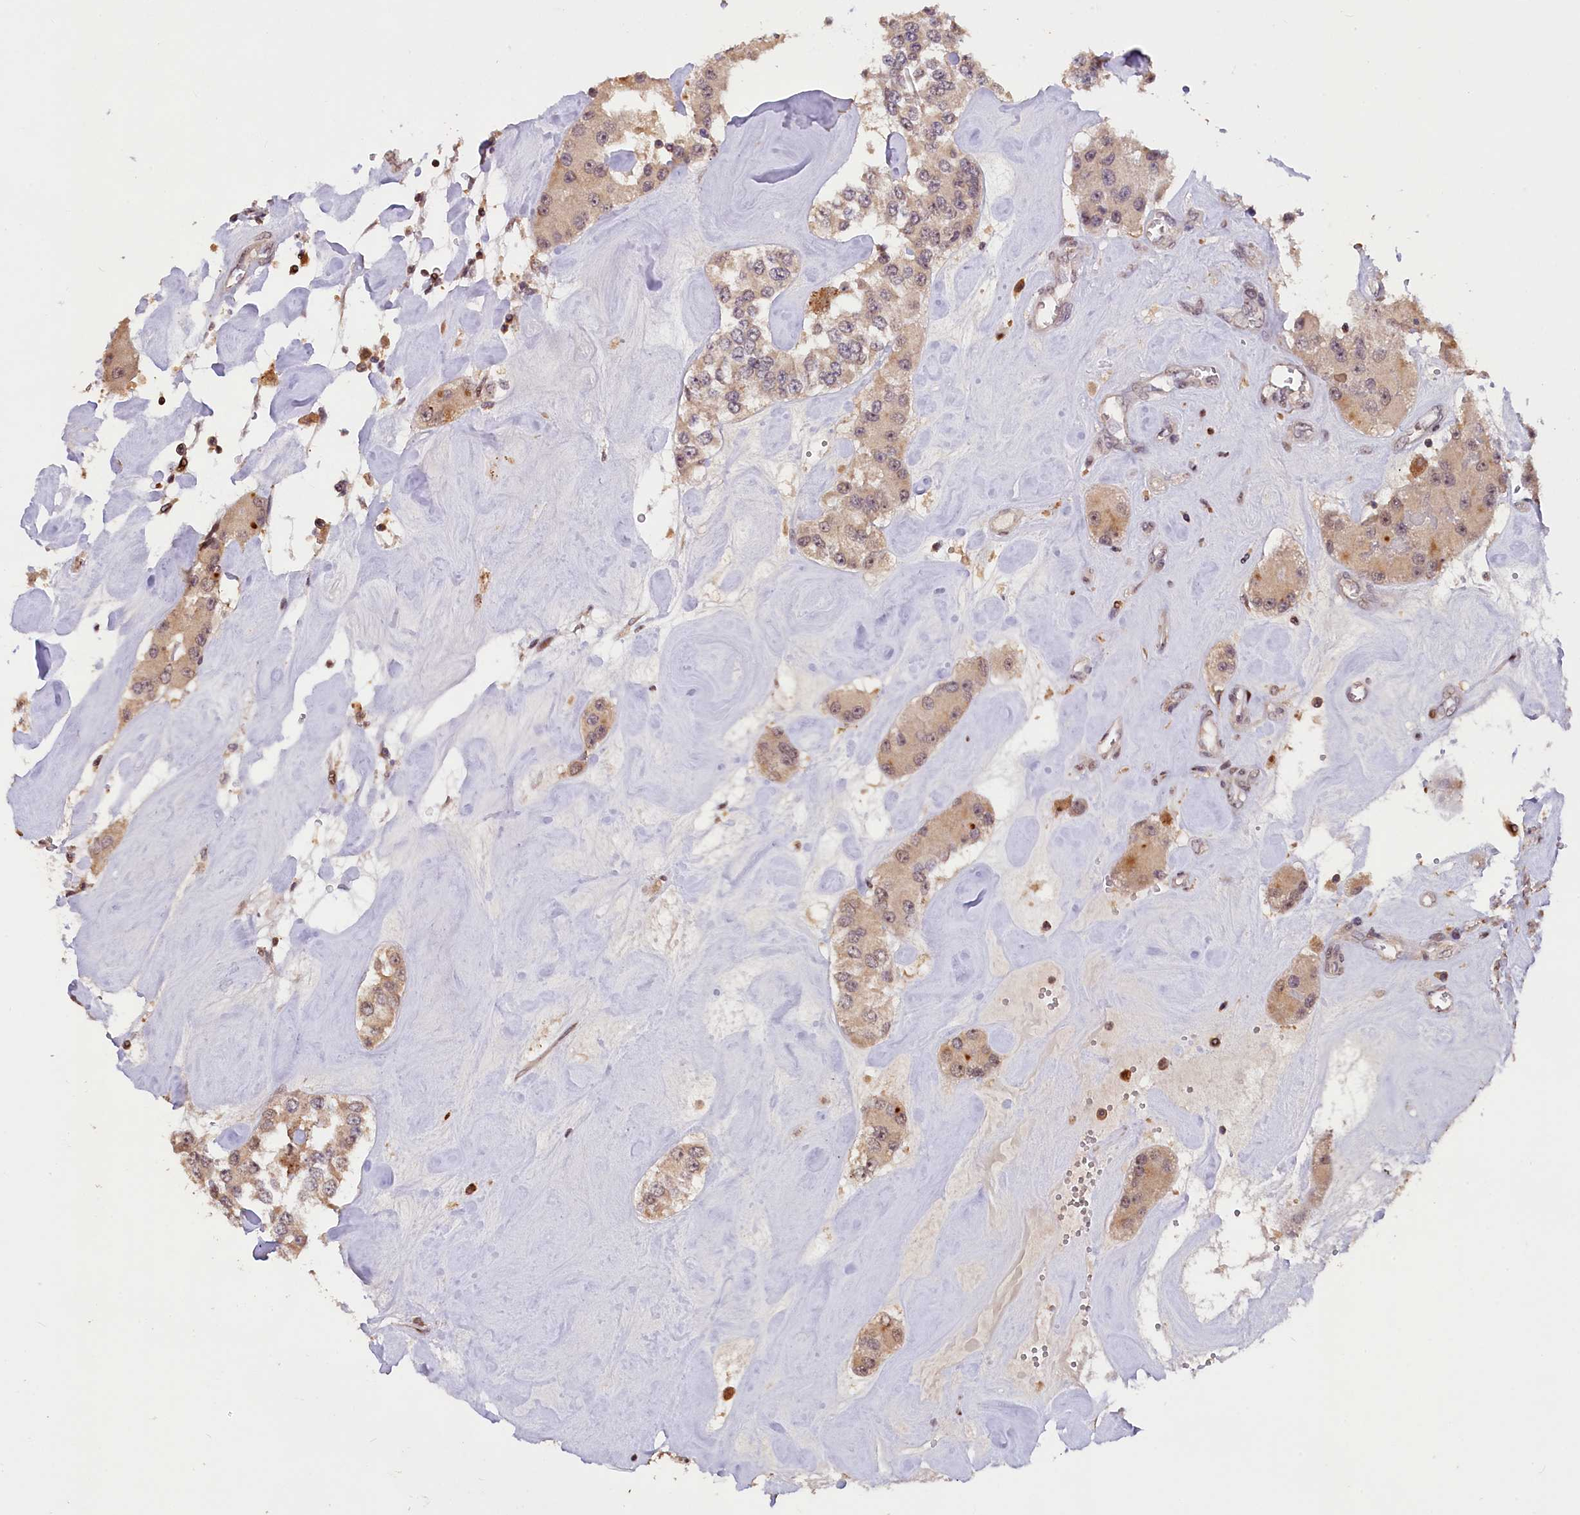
{"staining": {"intensity": "weak", "quantity": ">75%", "location": "cytoplasmic/membranous"}, "tissue": "carcinoid", "cell_type": "Tumor cells", "image_type": "cancer", "snomed": [{"axis": "morphology", "description": "Carcinoid, malignant, NOS"}, {"axis": "topography", "description": "Pancreas"}], "caption": "Tumor cells show low levels of weak cytoplasmic/membranous positivity in about >75% of cells in human malignant carcinoid. Nuclei are stained in blue.", "gene": "PHAF1", "patient": {"sex": "male", "age": 41}}